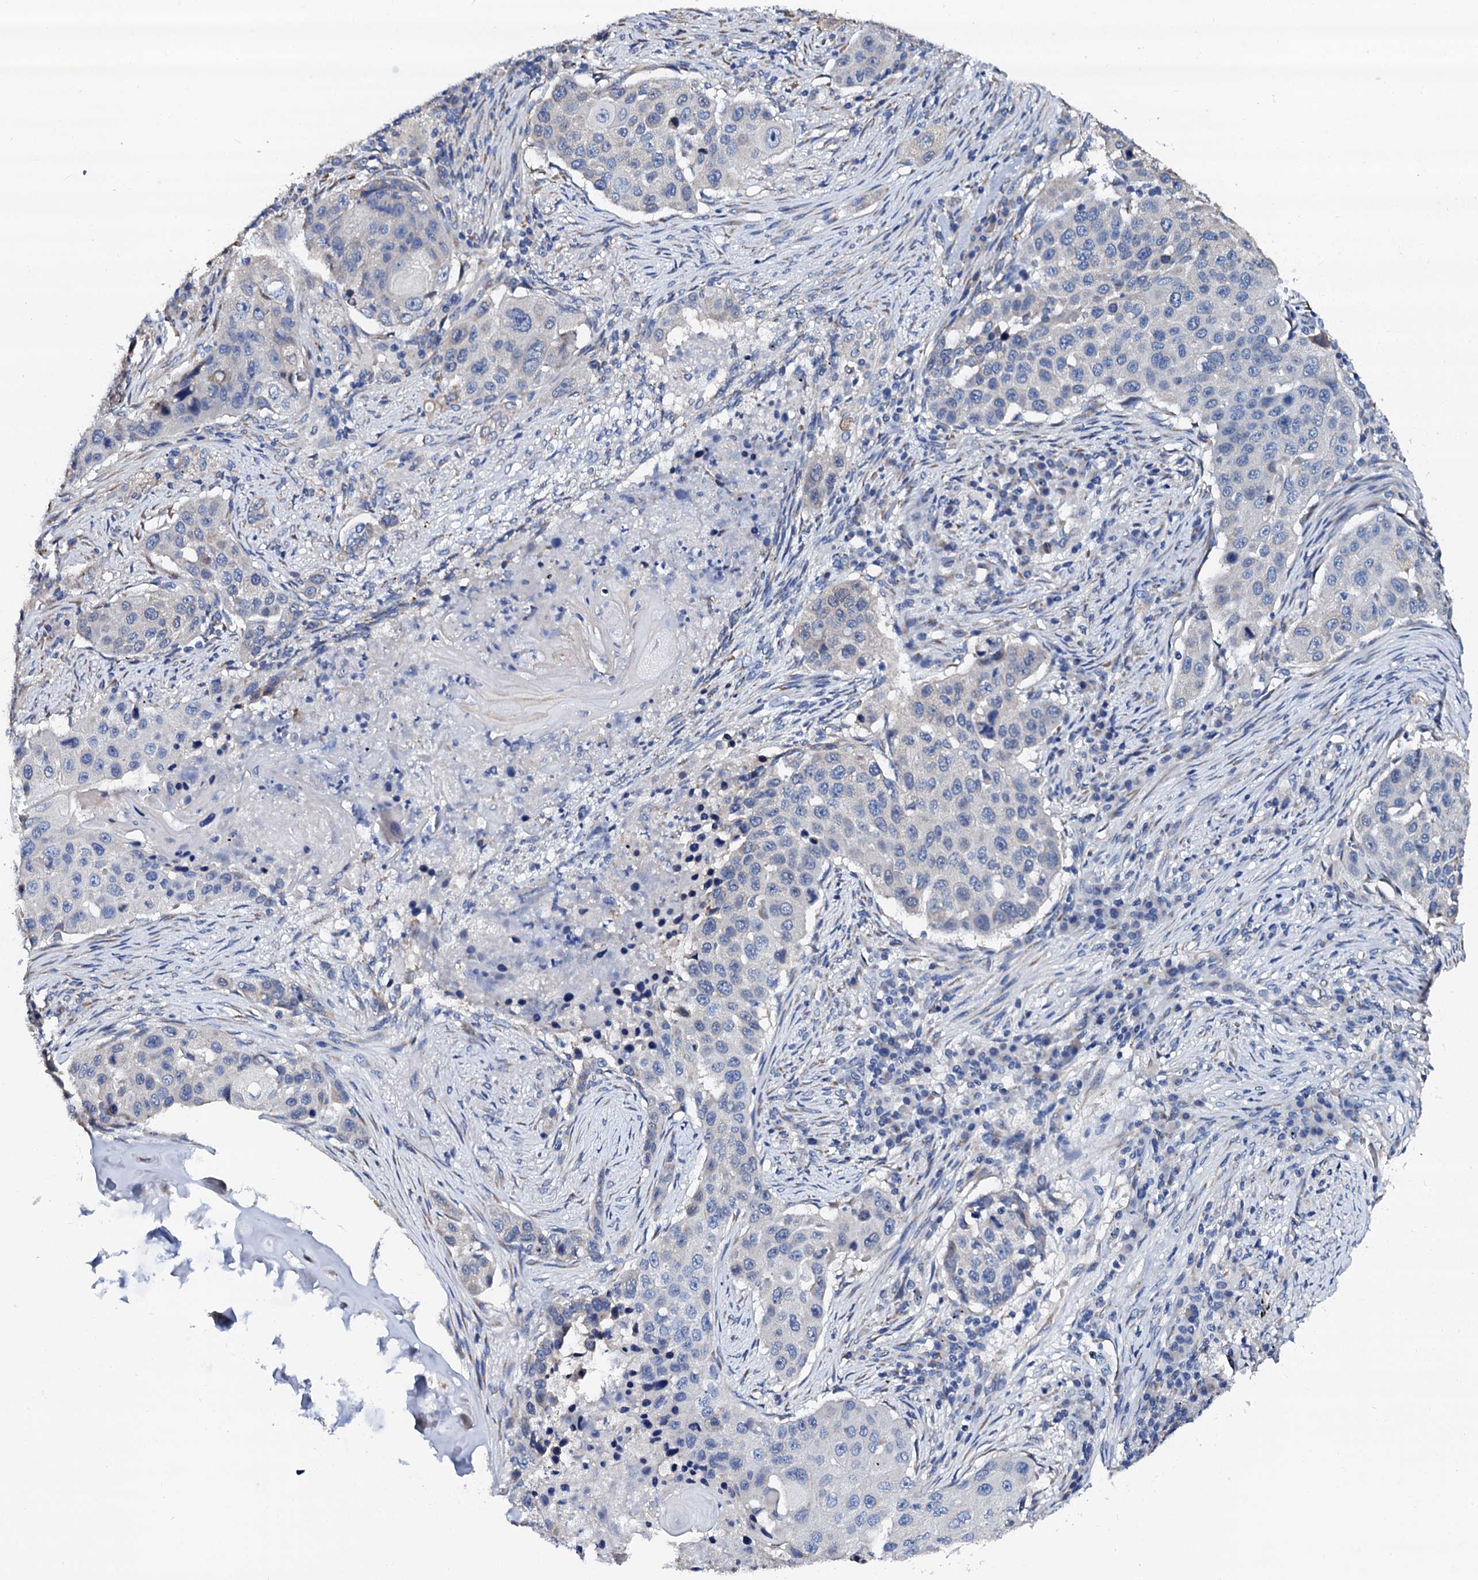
{"staining": {"intensity": "negative", "quantity": "none", "location": "none"}, "tissue": "lung cancer", "cell_type": "Tumor cells", "image_type": "cancer", "snomed": [{"axis": "morphology", "description": "Squamous cell carcinoma, NOS"}, {"axis": "topography", "description": "Lung"}], "caption": "High power microscopy histopathology image of an immunohistochemistry image of lung squamous cell carcinoma, revealing no significant staining in tumor cells.", "gene": "AKAP3", "patient": {"sex": "female", "age": 63}}